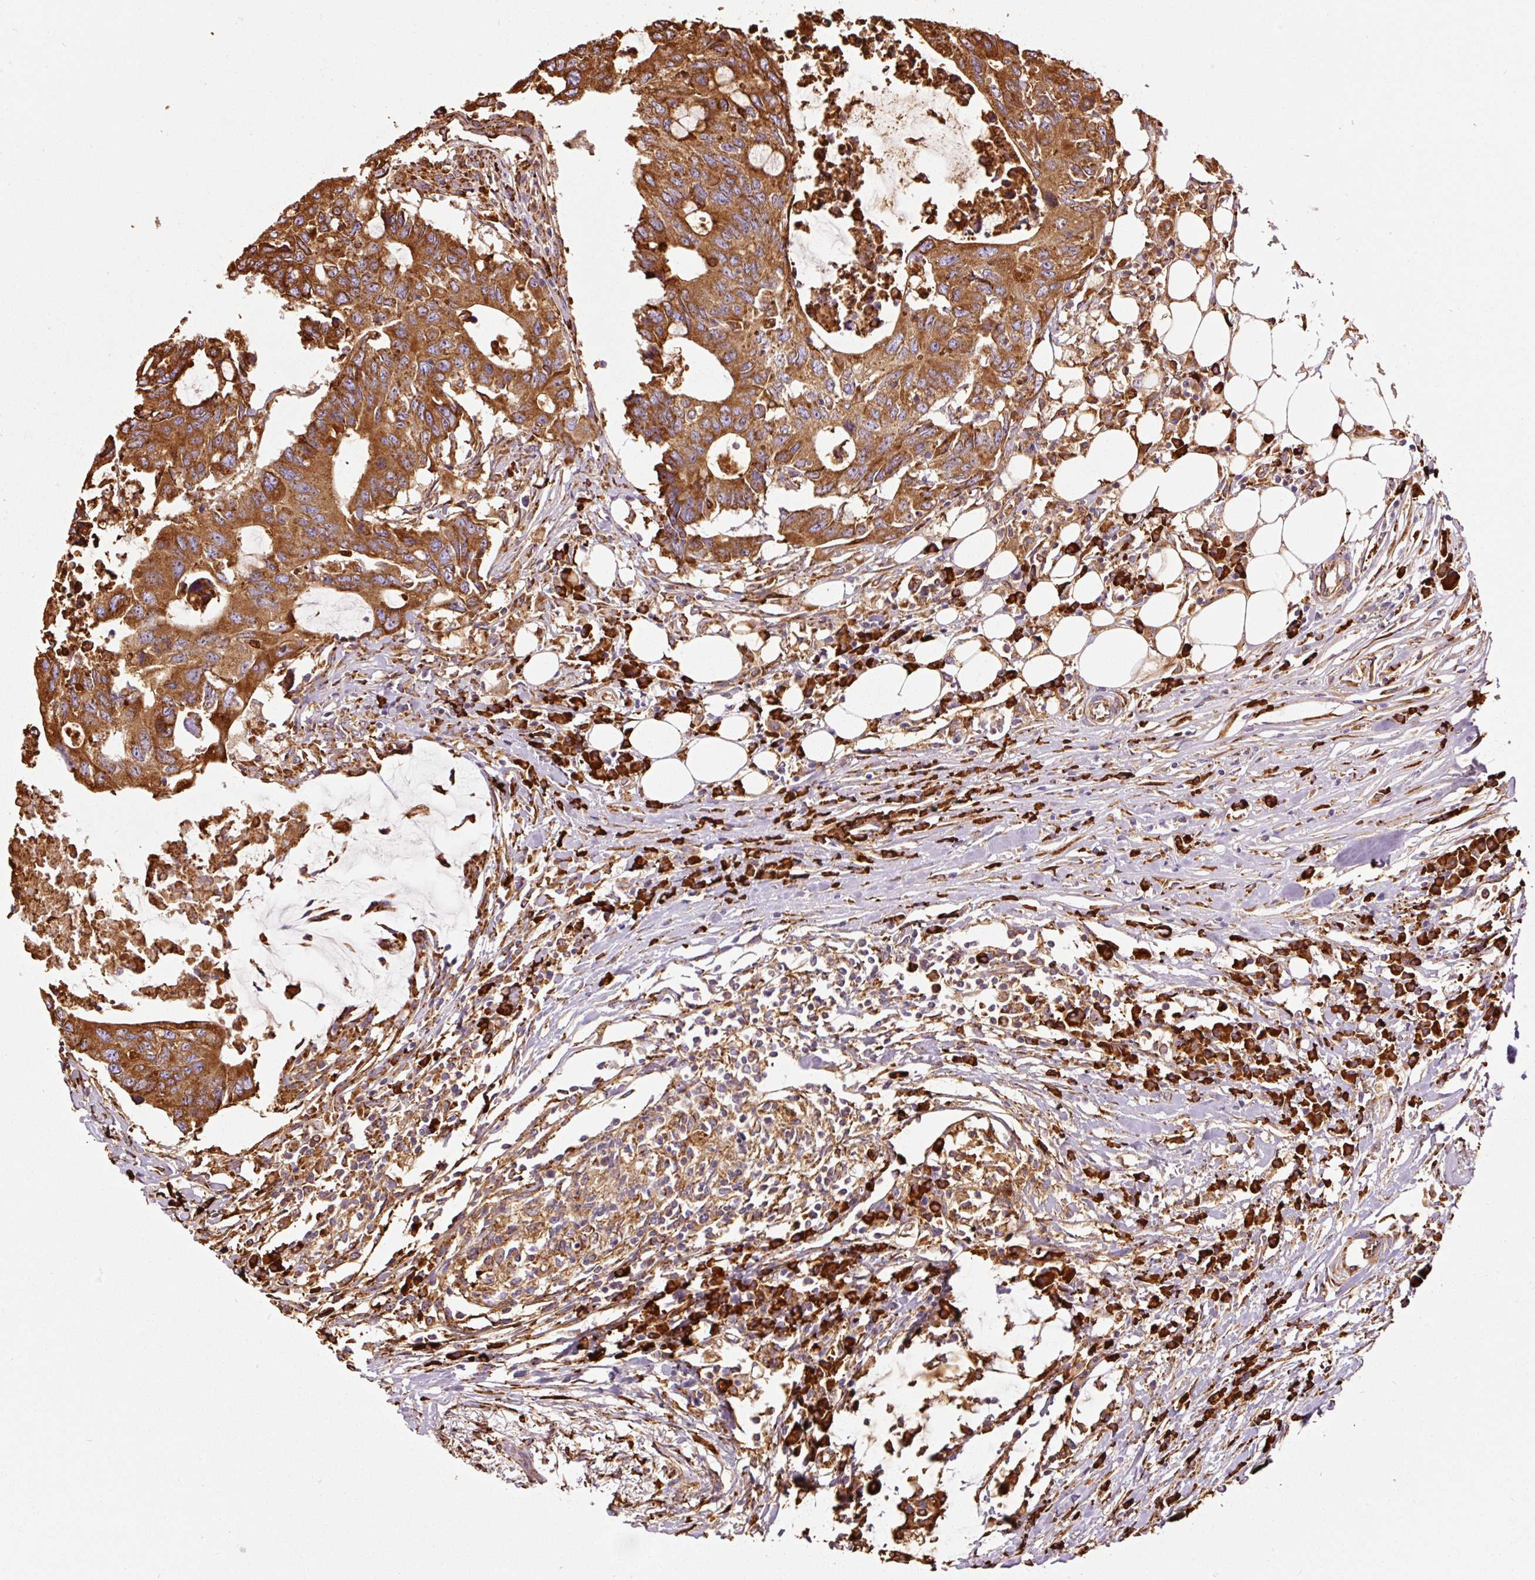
{"staining": {"intensity": "strong", "quantity": ">75%", "location": "cytoplasmic/membranous"}, "tissue": "colorectal cancer", "cell_type": "Tumor cells", "image_type": "cancer", "snomed": [{"axis": "morphology", "description": "Adenocarcinoma, NOS"}, {"axis": "topography", "description": "Colon"}], "caption": "An image showing strong cytoplasmic/membranous expression in about >75% of tumor cells in colorectal adenocarcinoma, as visualized by brown immunohistochemical staining.", "gene": "KLC1", "patient": {"sex": "male", "age": 71}}